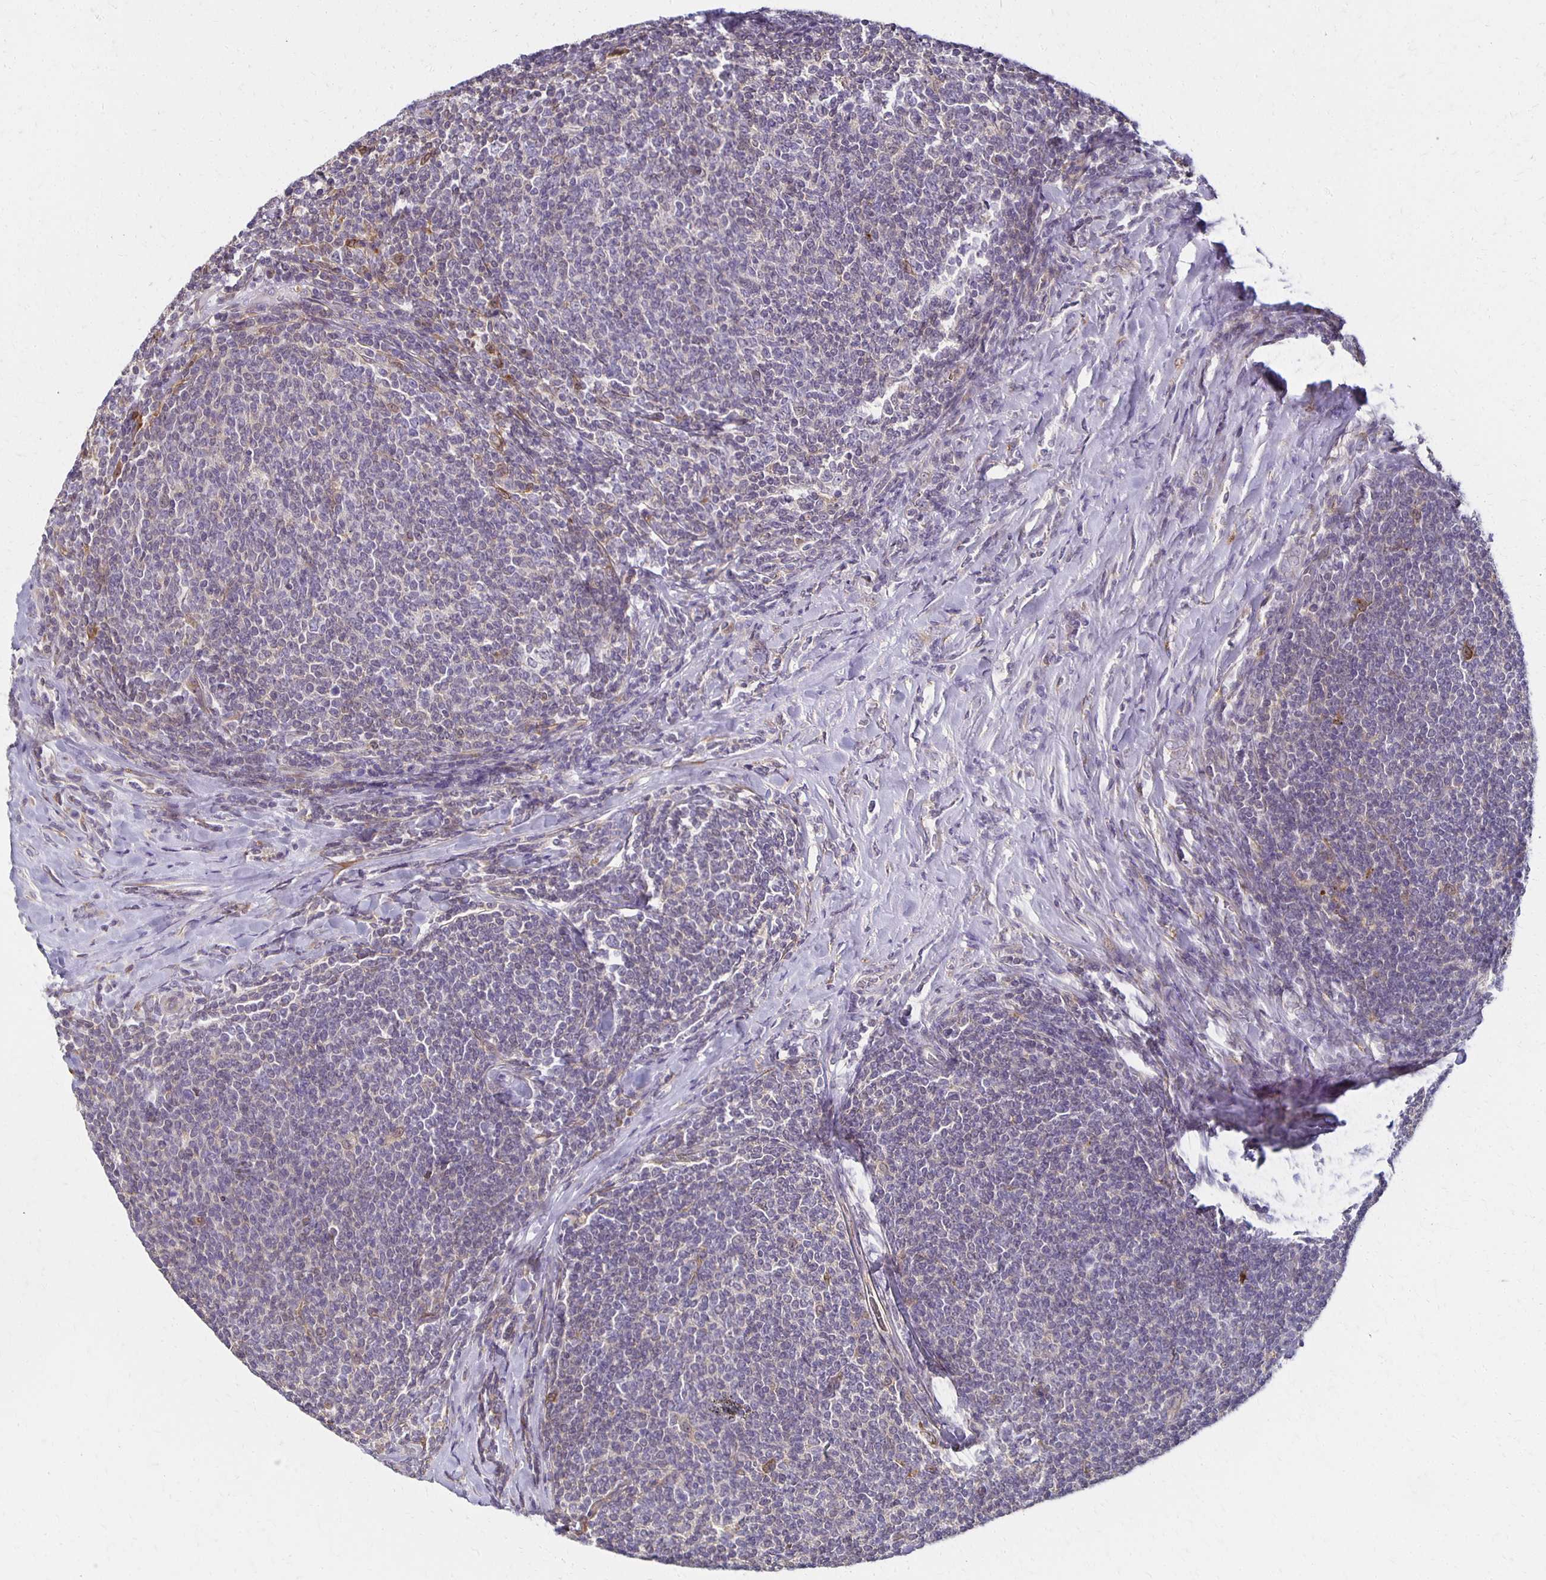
{"staining": {"intensity": "negative", "quantity": "none", "location": "none"}, "tissue": "lymphoma", "cell_type": "Tumor cells", "image_type": "cancer", "snomed": [{"axis": "morphology", "description": "Malignant lymphoma, non-Hodgkin's type, Low grade"}, {"axis": "topography", "description": "Lymph node"}], "caption": "Tumor cells are negative for brown protein staining in lymphoma.", "gene": "GPX4", "patient": {"sex": "male", "age": 52}}